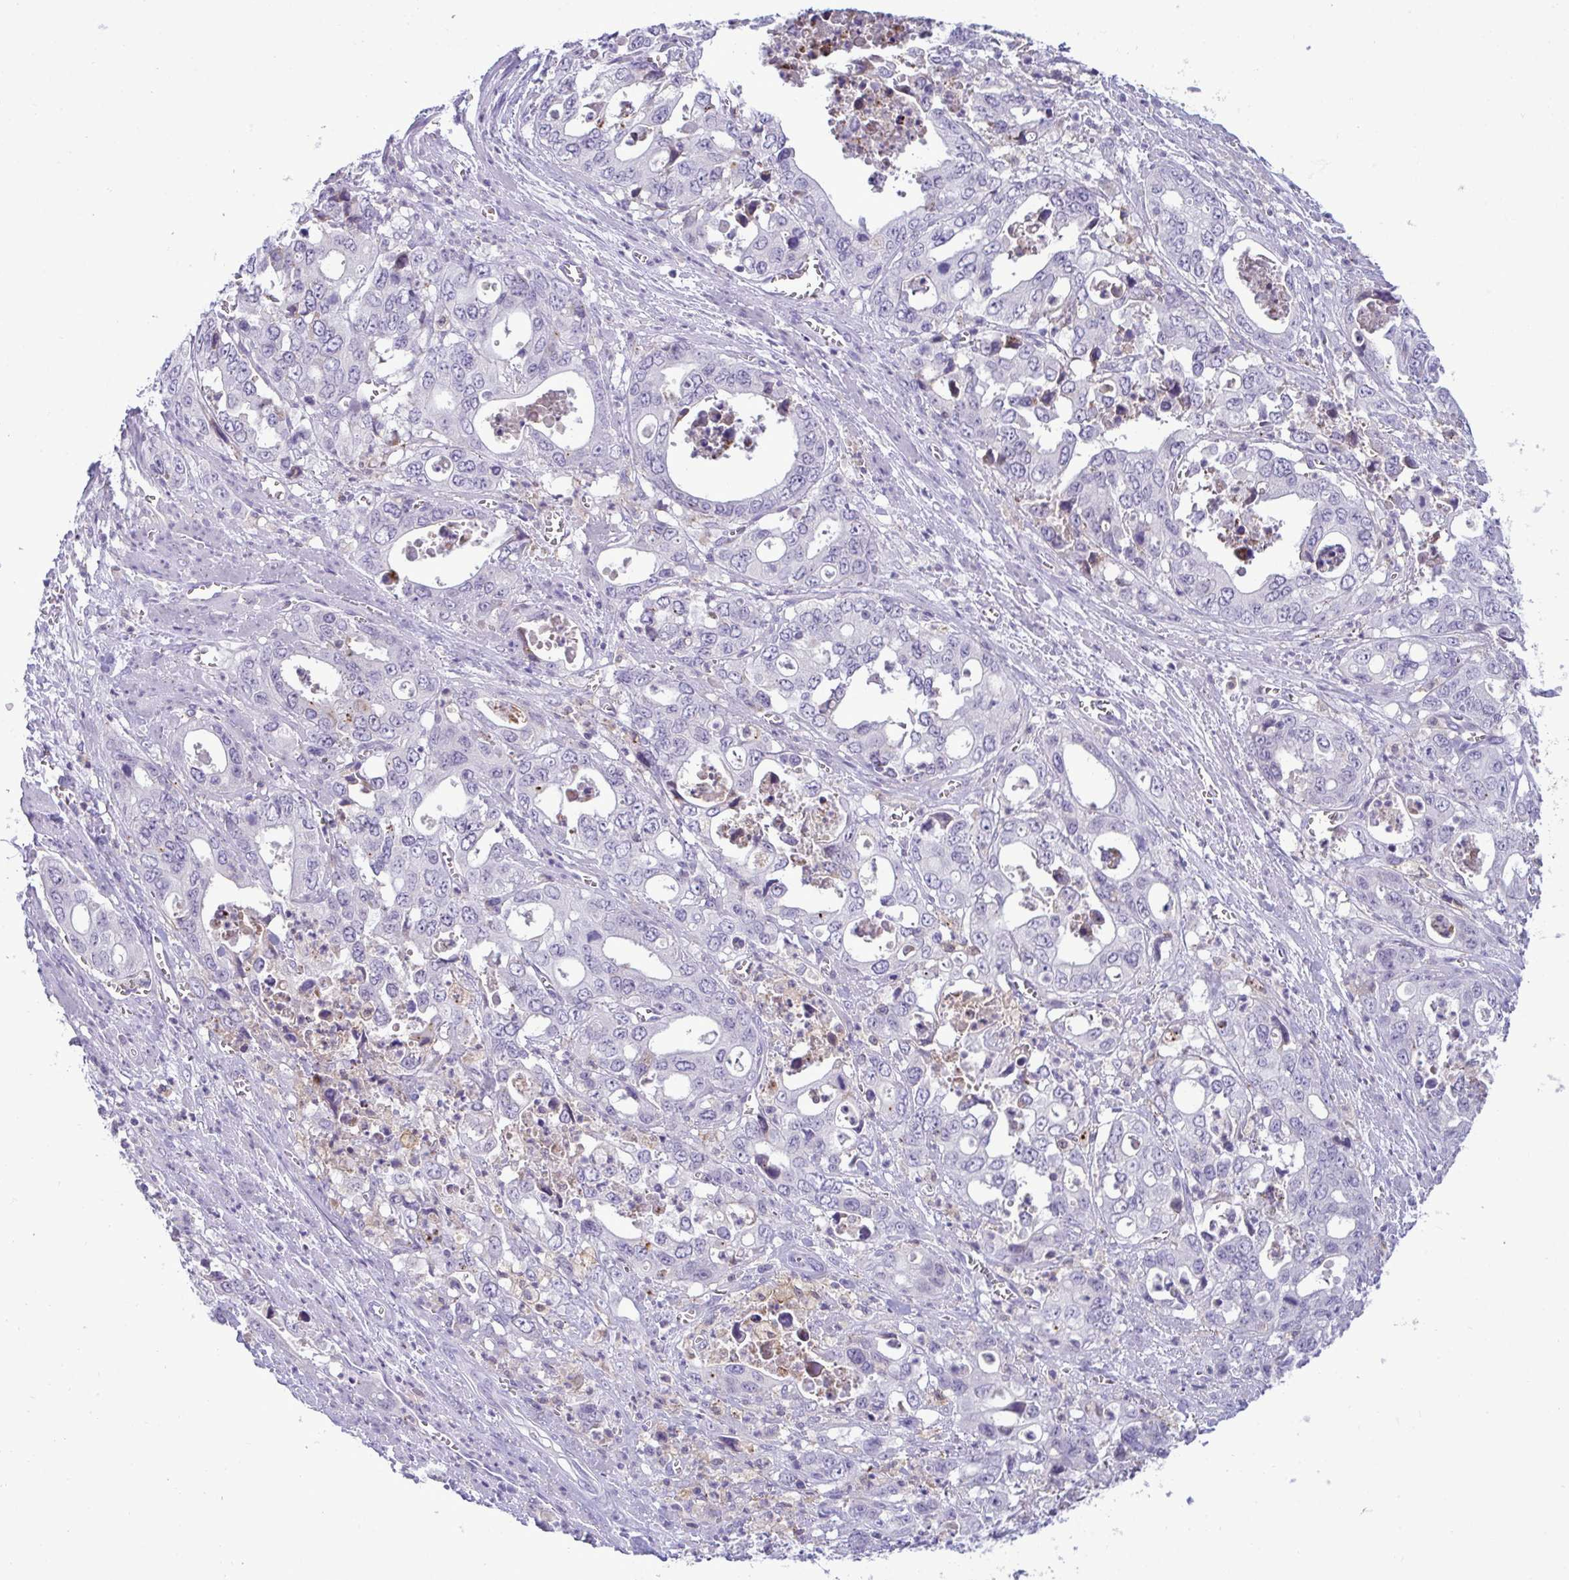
{"staining": {"intensity": "negative", "quantity": "none", "location": "none"}, "tissue": "stomach cancer", "cell_type": "Tumor cells", "image_type": "cancer", "snomed": [{"axis": "morphology", "description": "Adenocarcinoma, NOS"}, {"axis": "topography", "description": "Stomach, upper"}], "caption": "Human adenocarcinoma (stomach) stained for a protein using immunohistochemistry (IHC) displays no positivity in tumor cells.", "gene": "RGPD5", "patient": {"sex": "male", "age": 74}}